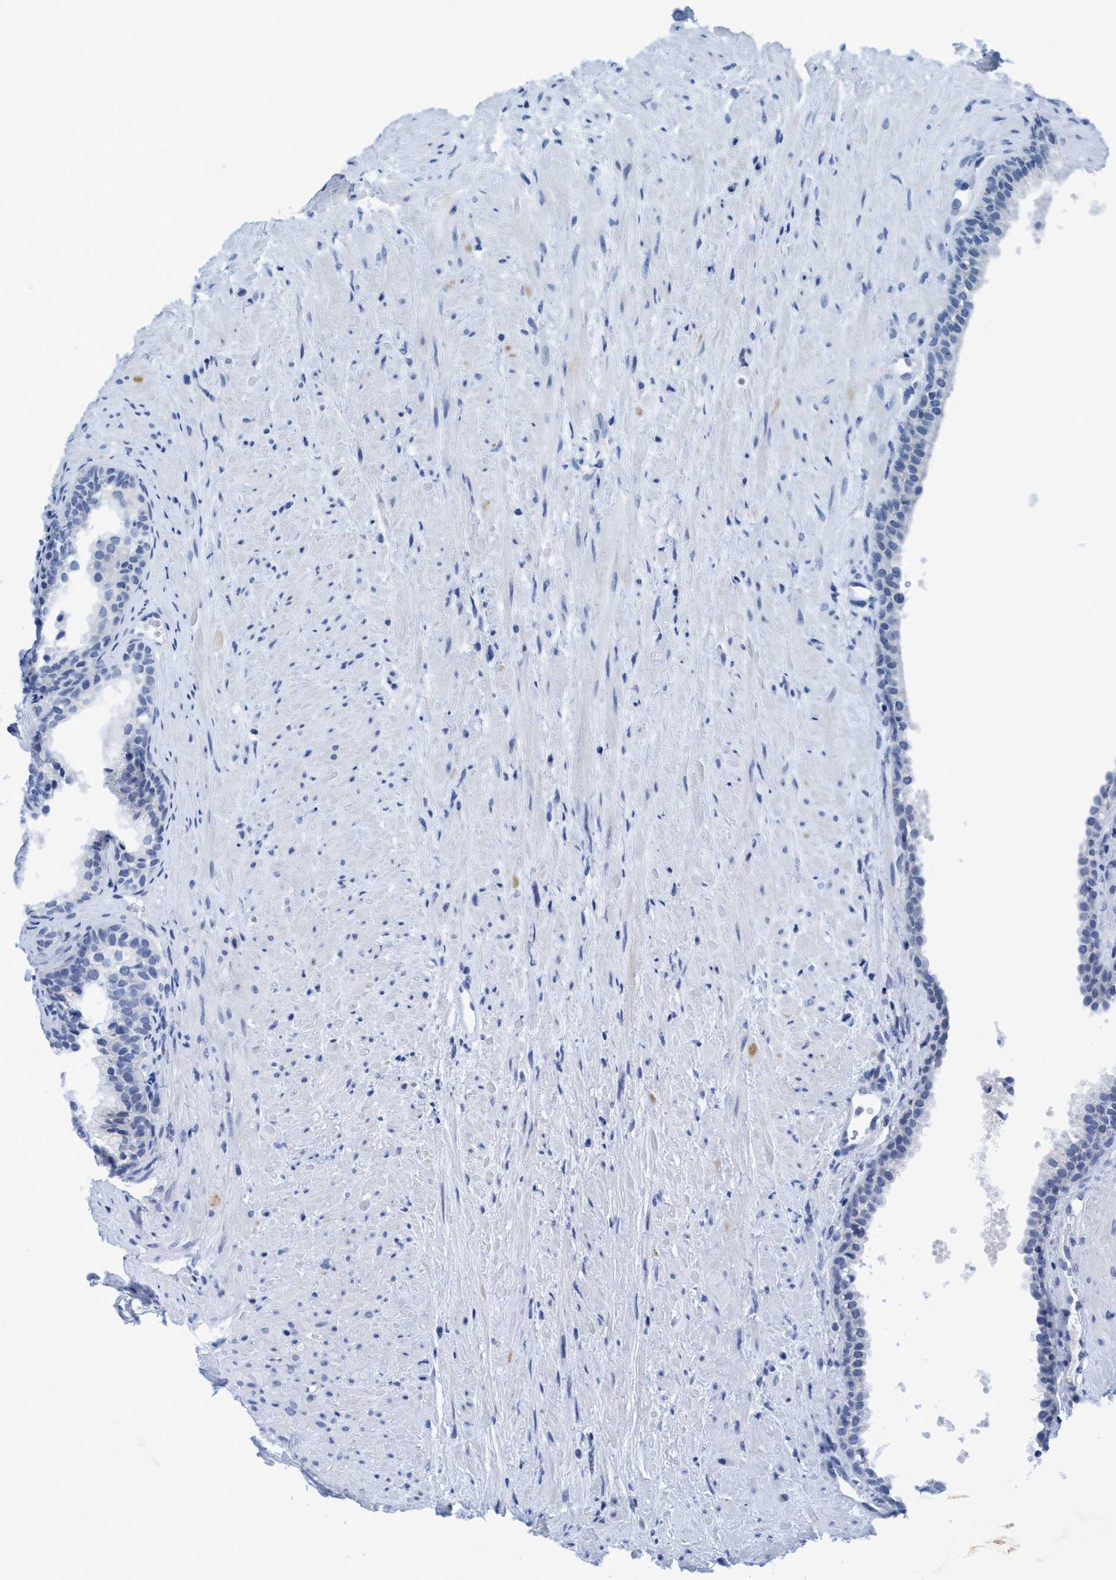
{"staining": {"intensity": "negative", "quantity": "none", "location": "none"}, "tissue": "prostate", "cell_type": "Glandular cells", "image_type": "normal", "snomed": [{"axis": "morphology", "description": "Normal tissue, NOS"}, {"axis": "topography", "description": "Prostate"}], "caption": "The immunohistochemistry (IHC) image has no significant expression in glandular cells of prostate.", "gene": "DNAI1", "patient": {"sex": "male", "age": 76}}